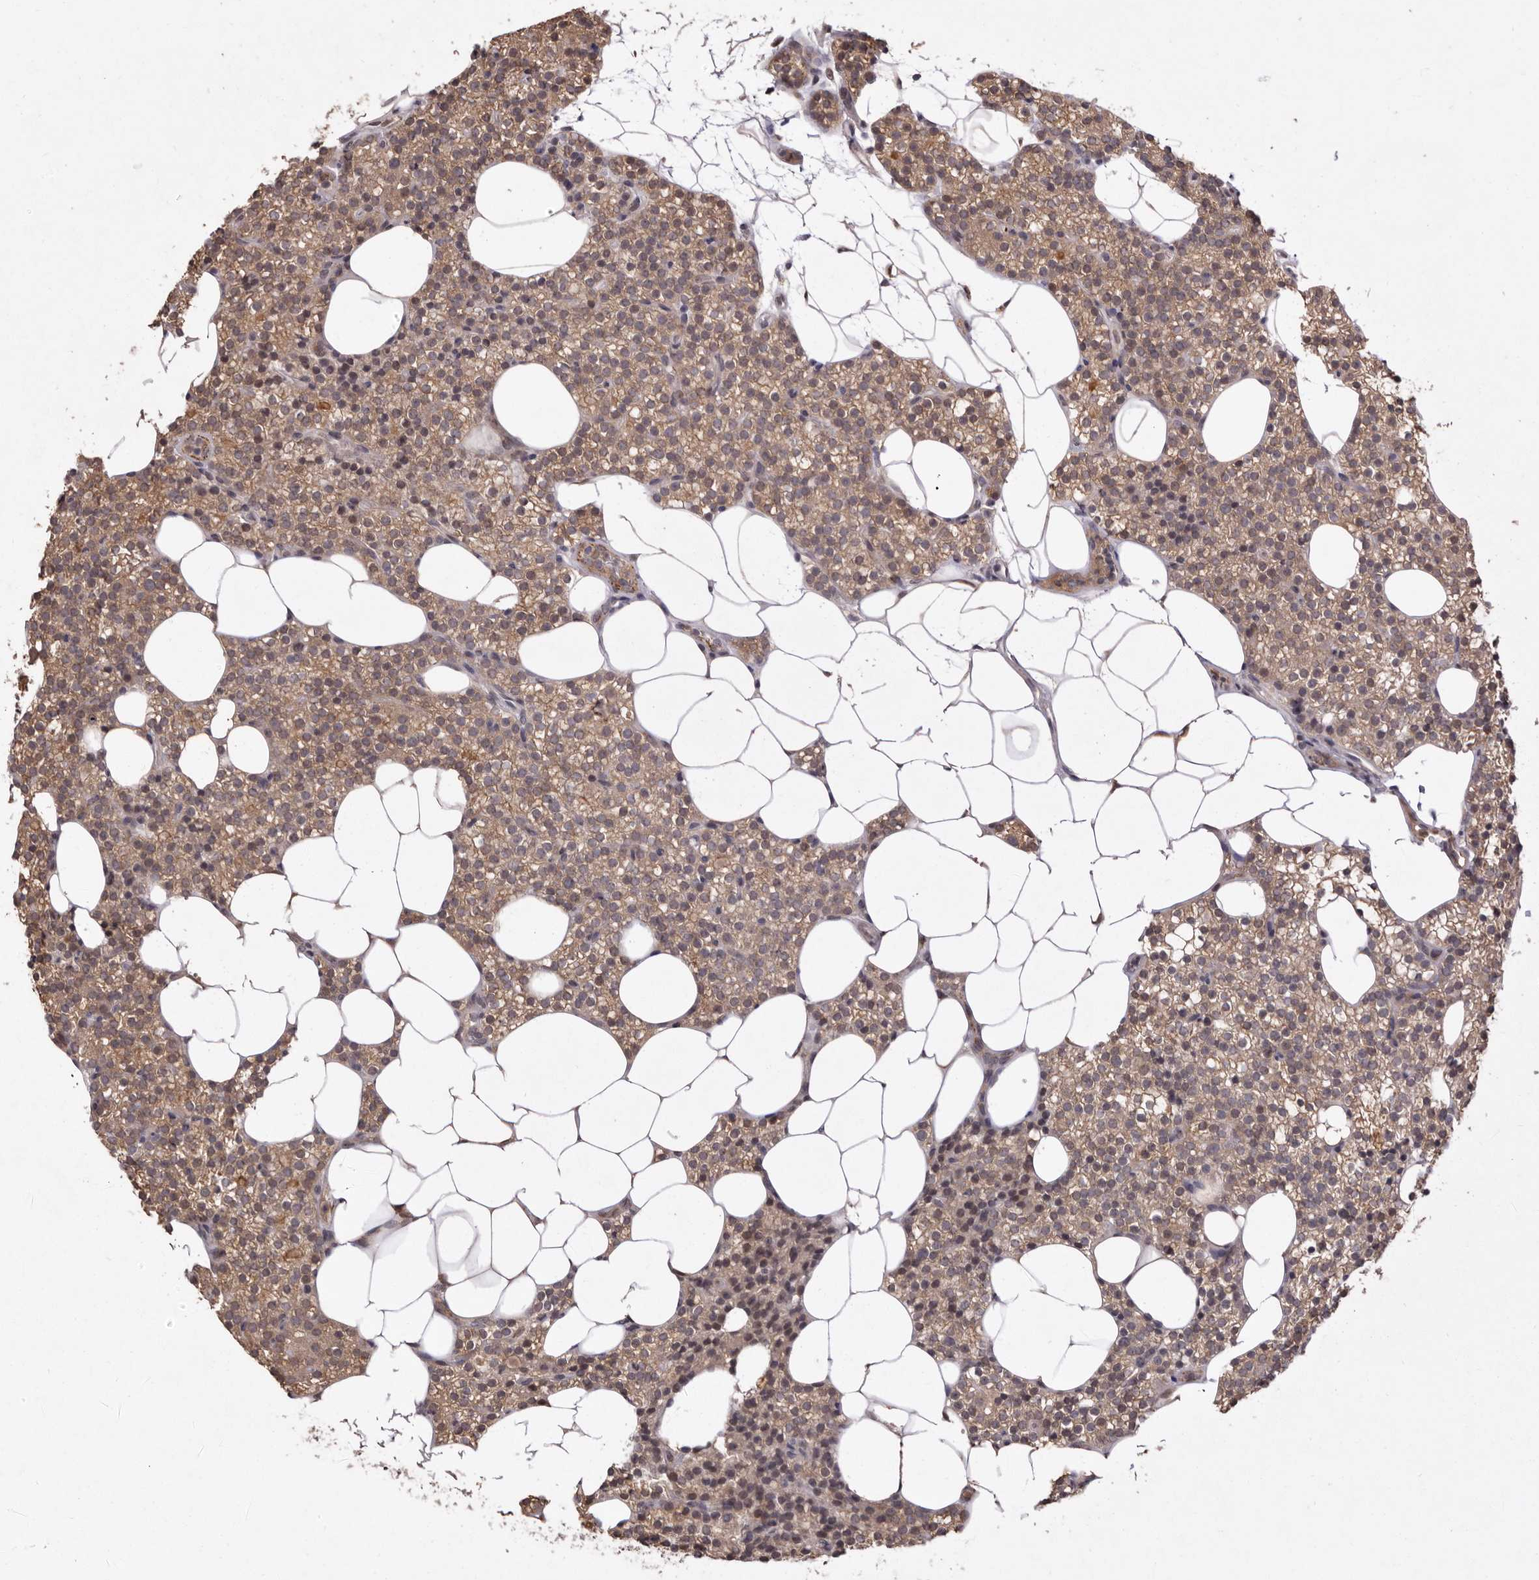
{"staining": {"intensity": "weak", "quantity": "25%-75%", "location": "cytoplasmic/membranous"}, "tissue": "parathyroid gland", "cell_type": "Glandular cells", "image_type": "normal", "snomed": [{"axis": "morphology", "description": "Normal tissue, NOS"}, {"axis": "topography", "description": "Parathyroid gland"}], "caption": "Normal parathyroid gland displays weak cytoplasmic/membranous staining in approximately 25%-75% of glandular cells.", "gene": "SULT1E1", "patient": {"sex": "female", "age": 56}}